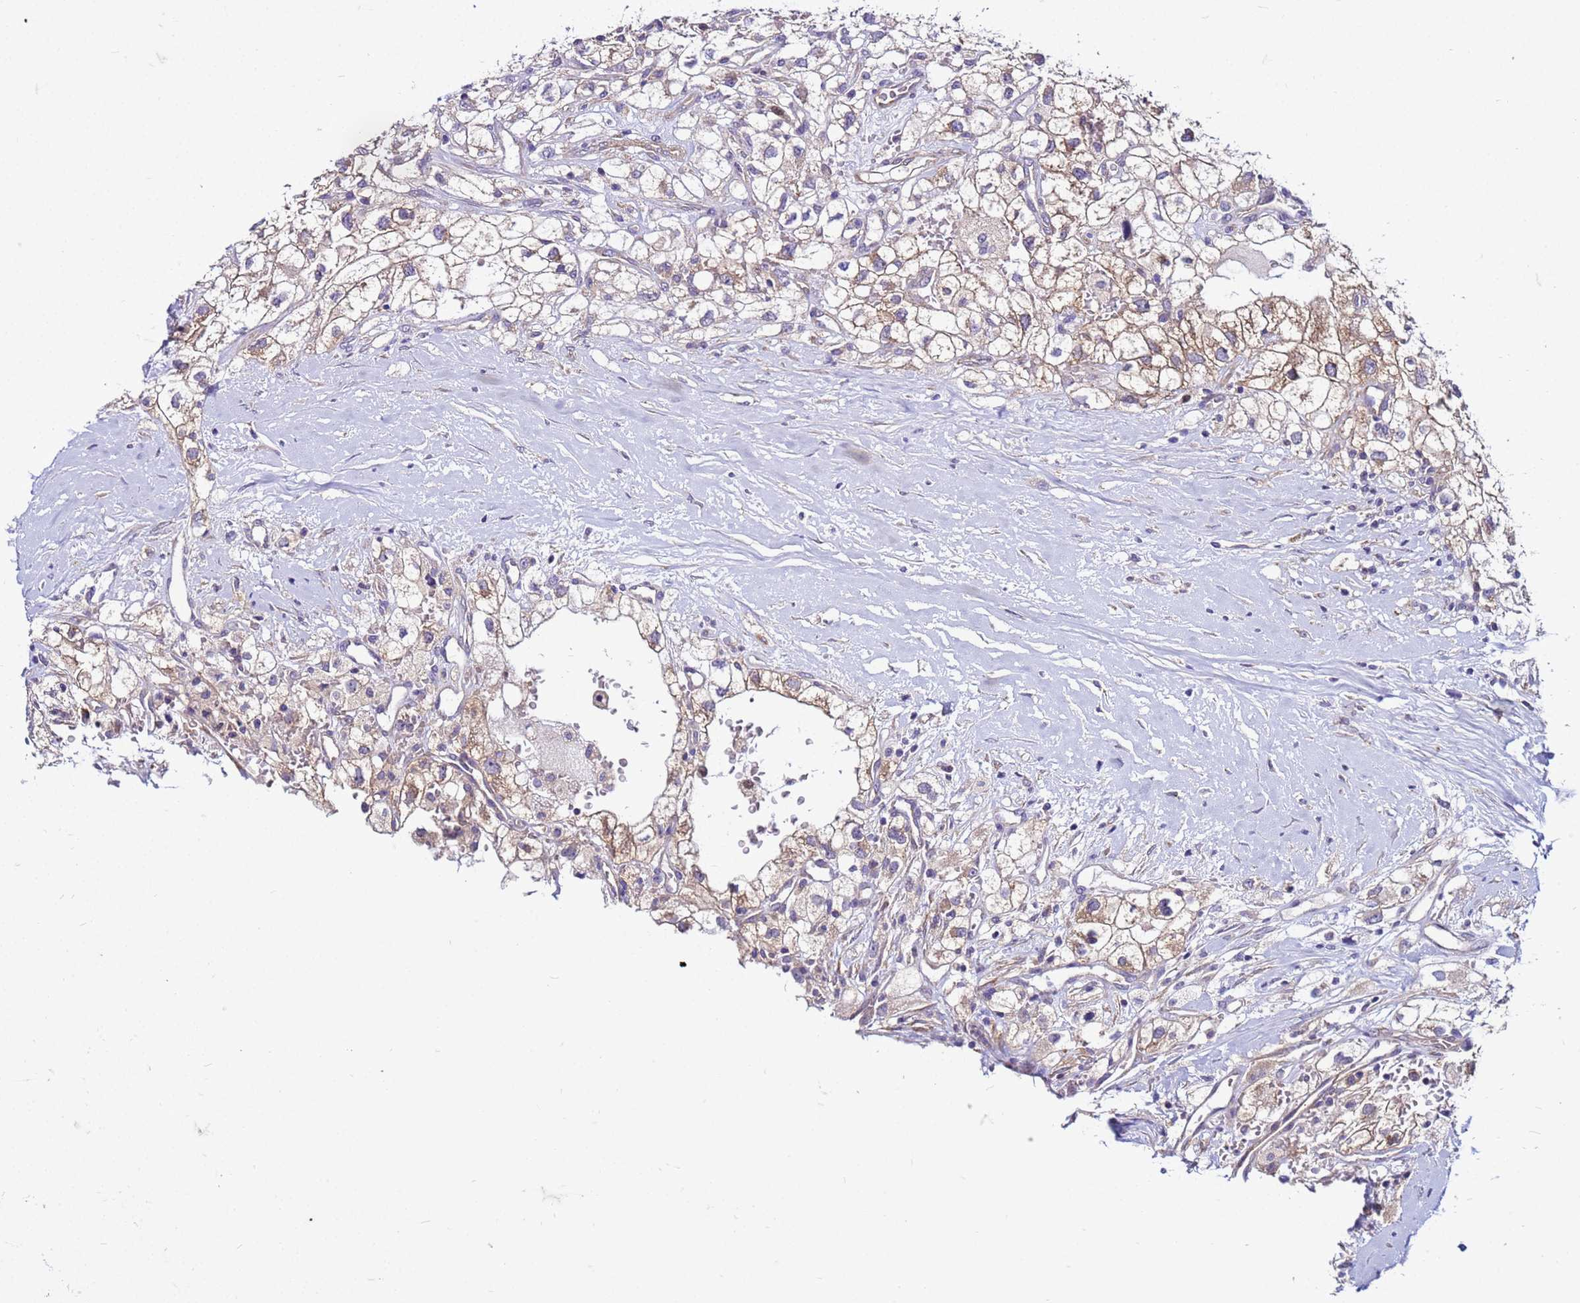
{"staining": {"intensity": "weak", "quantity": ">75%", "location": "cytoplasmic/membranous"}, "tissue": "renal cancer", "cell_type": "Tumor cells", "image_type": "cancer", "snomed": [{"axis": "morphology", "description": "Adenocarcinoma, NOS"}, {"axis": "topography", "description": "Kidney"}], "caption": "Immunohistochemistry of human renal adenocarcinoma displays low levels of weak cytoplasmic/membranous positivity in approximately >75% of tumor cells.", "gene": "PKD1", "patient": {"sex": "male", "age": 59}}